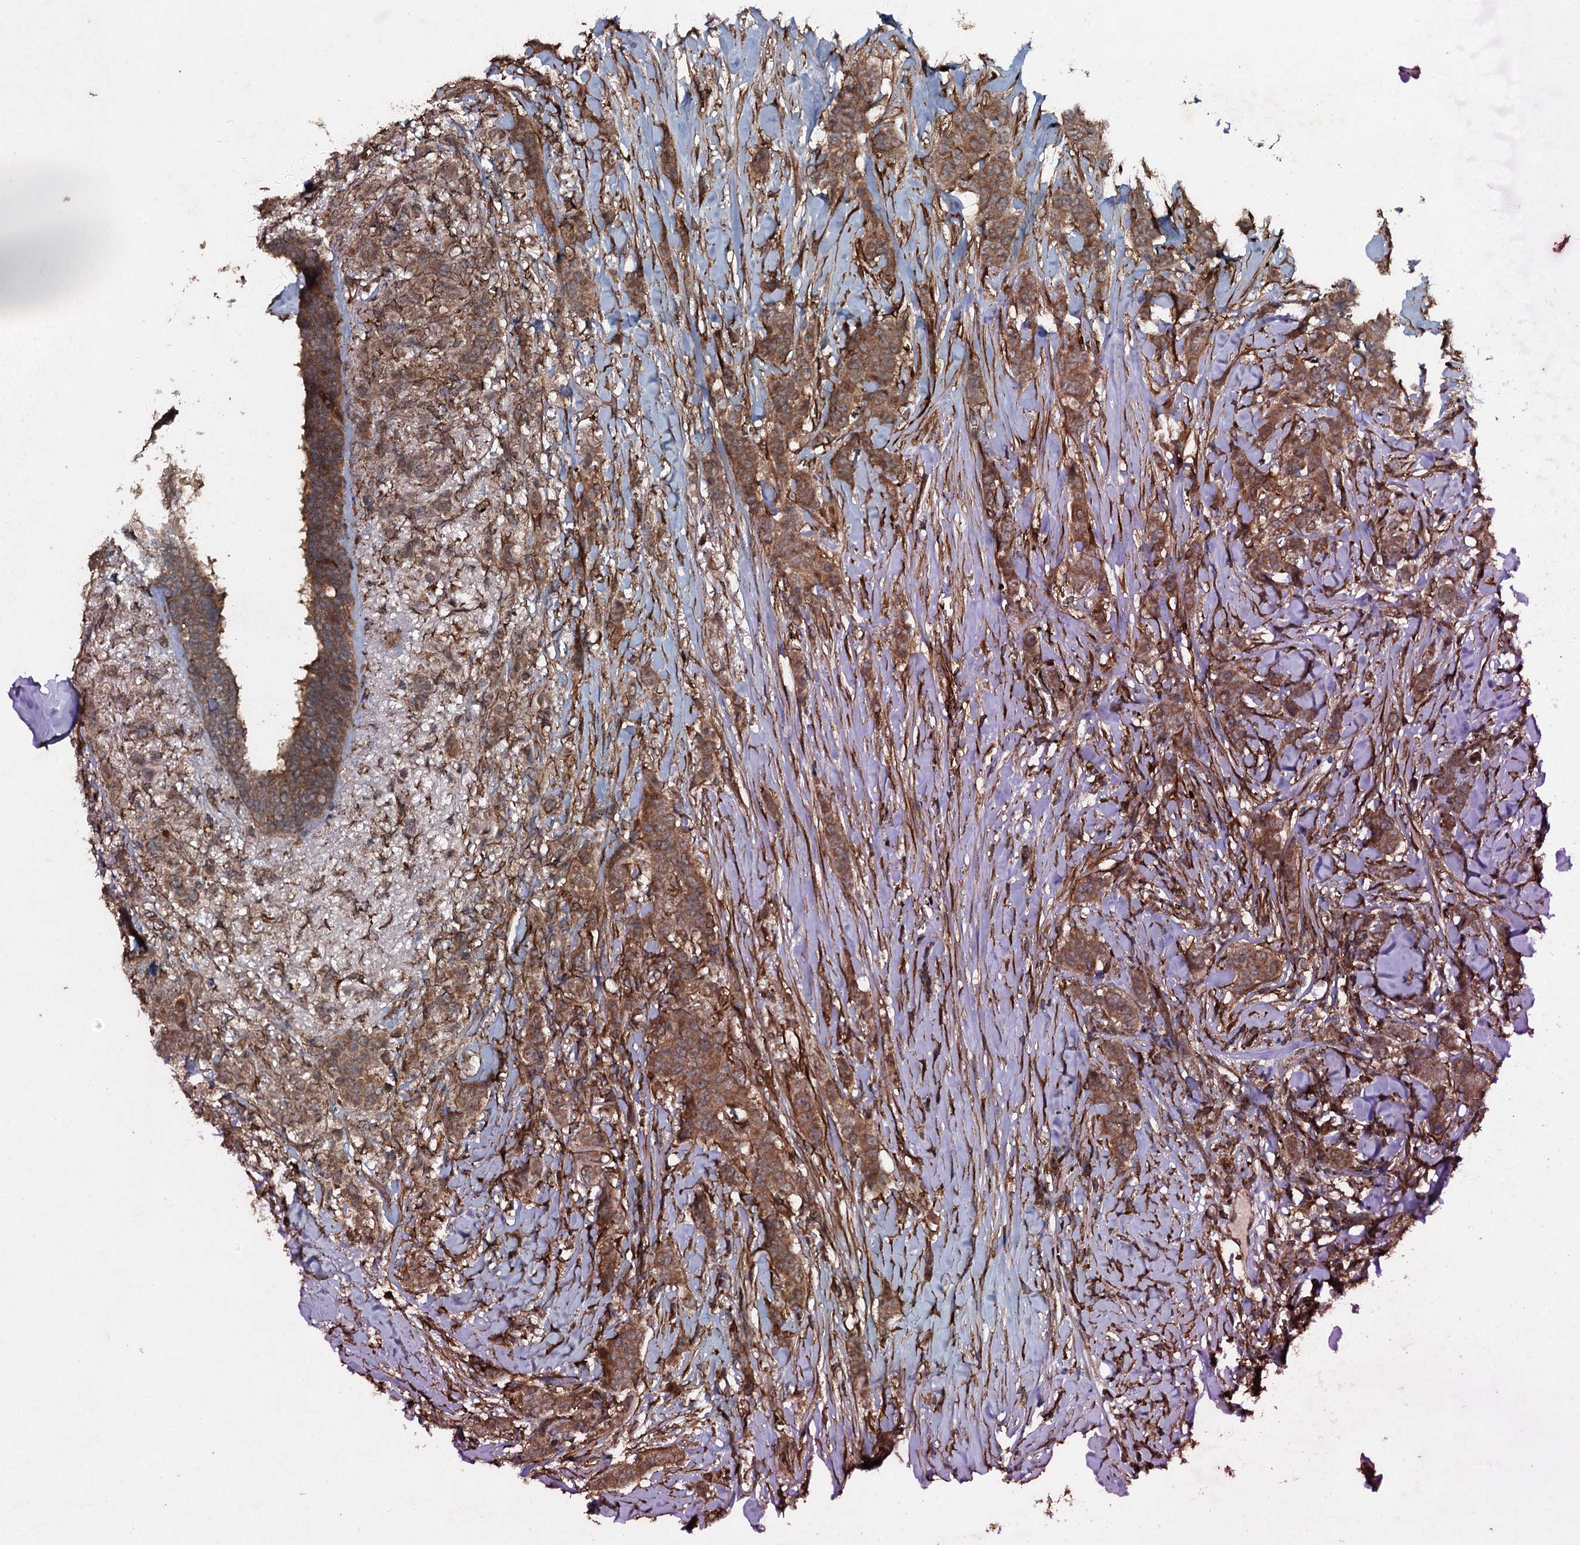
{"staining": {"intensity": "moderate", "quantity": ">75%", "location": "cytoplasmic/membranous"}, "tissue": "breast cancer", "cell_type": "Tumor cells", "image_type": "cancer", "snomed": [{"axis": "morphology", "description": "Duct carcinoma"}, {"axis": "topography", "description": "Breast"}], "caption": "Immunohistochemical staining of human breast infiltrating ductal carcinoma reveals medium levels of moderate cytoplasmic/membranous expression in approximately >75% of tumor cells.", "gene": "ADGRG3", "patient": {"sex": "female", "age": 40}}